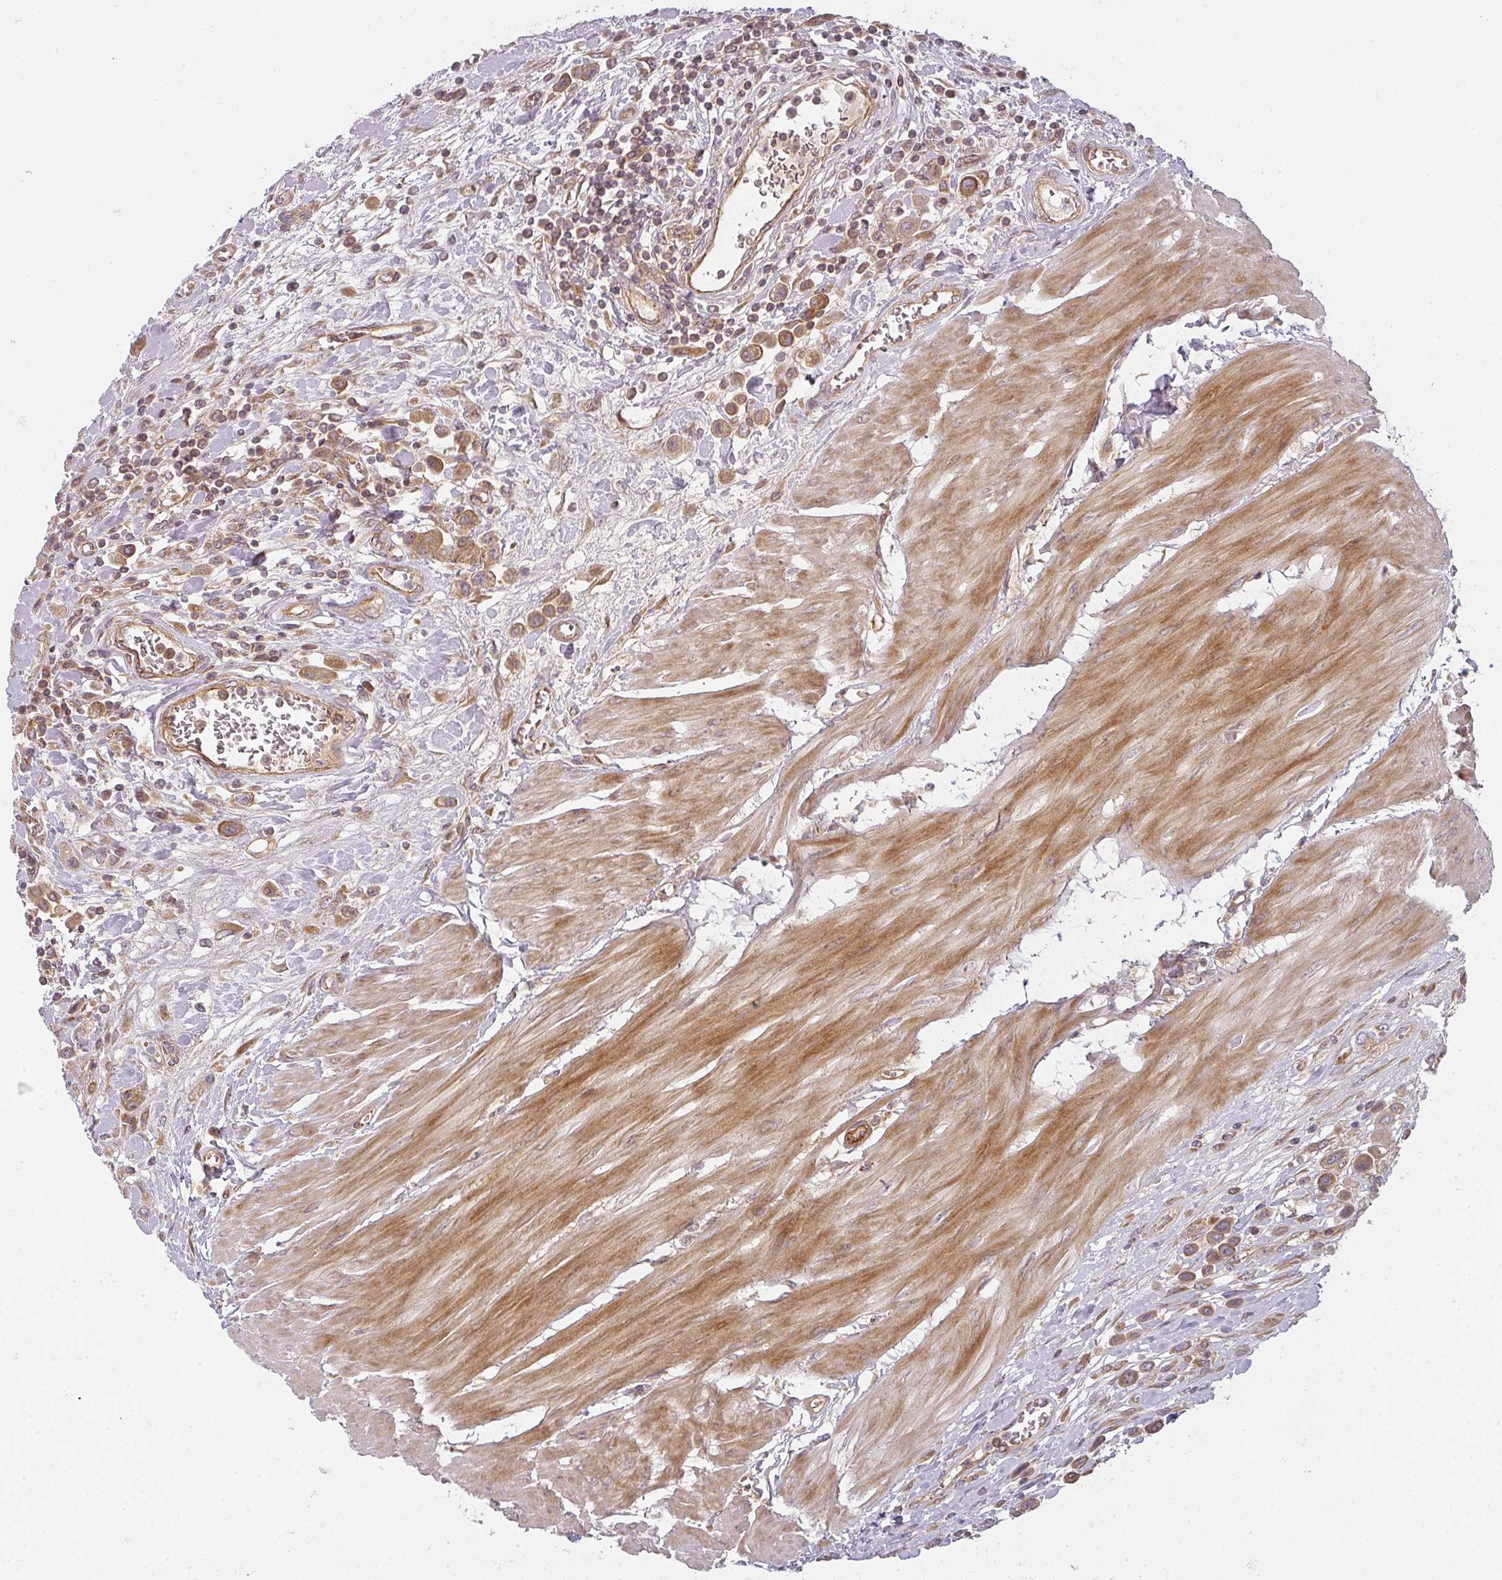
{"staining": {"intensity": "moderate", "quantity": ">75%", "location": "cytoplasmic/membranous"}, "tissue": "urothelial cancer", "cell_type": "Tumor cells", "image_type": "cancer", "snomed": [{"axis": "morphology", "description": "Urothelial carcinoma, High grade"}, {"axis": "topography", "description": "Urinary bladder"}], "caption": "An image showing moderate cytoplasmic/membranous positivity in approximately >75% of tumor cells in urothelial carcinoma (high-grade), as visualized by brown immunohistochemical staining.", "gene": "CNOT1", "patient": {"sex": "male", "age": 50}}